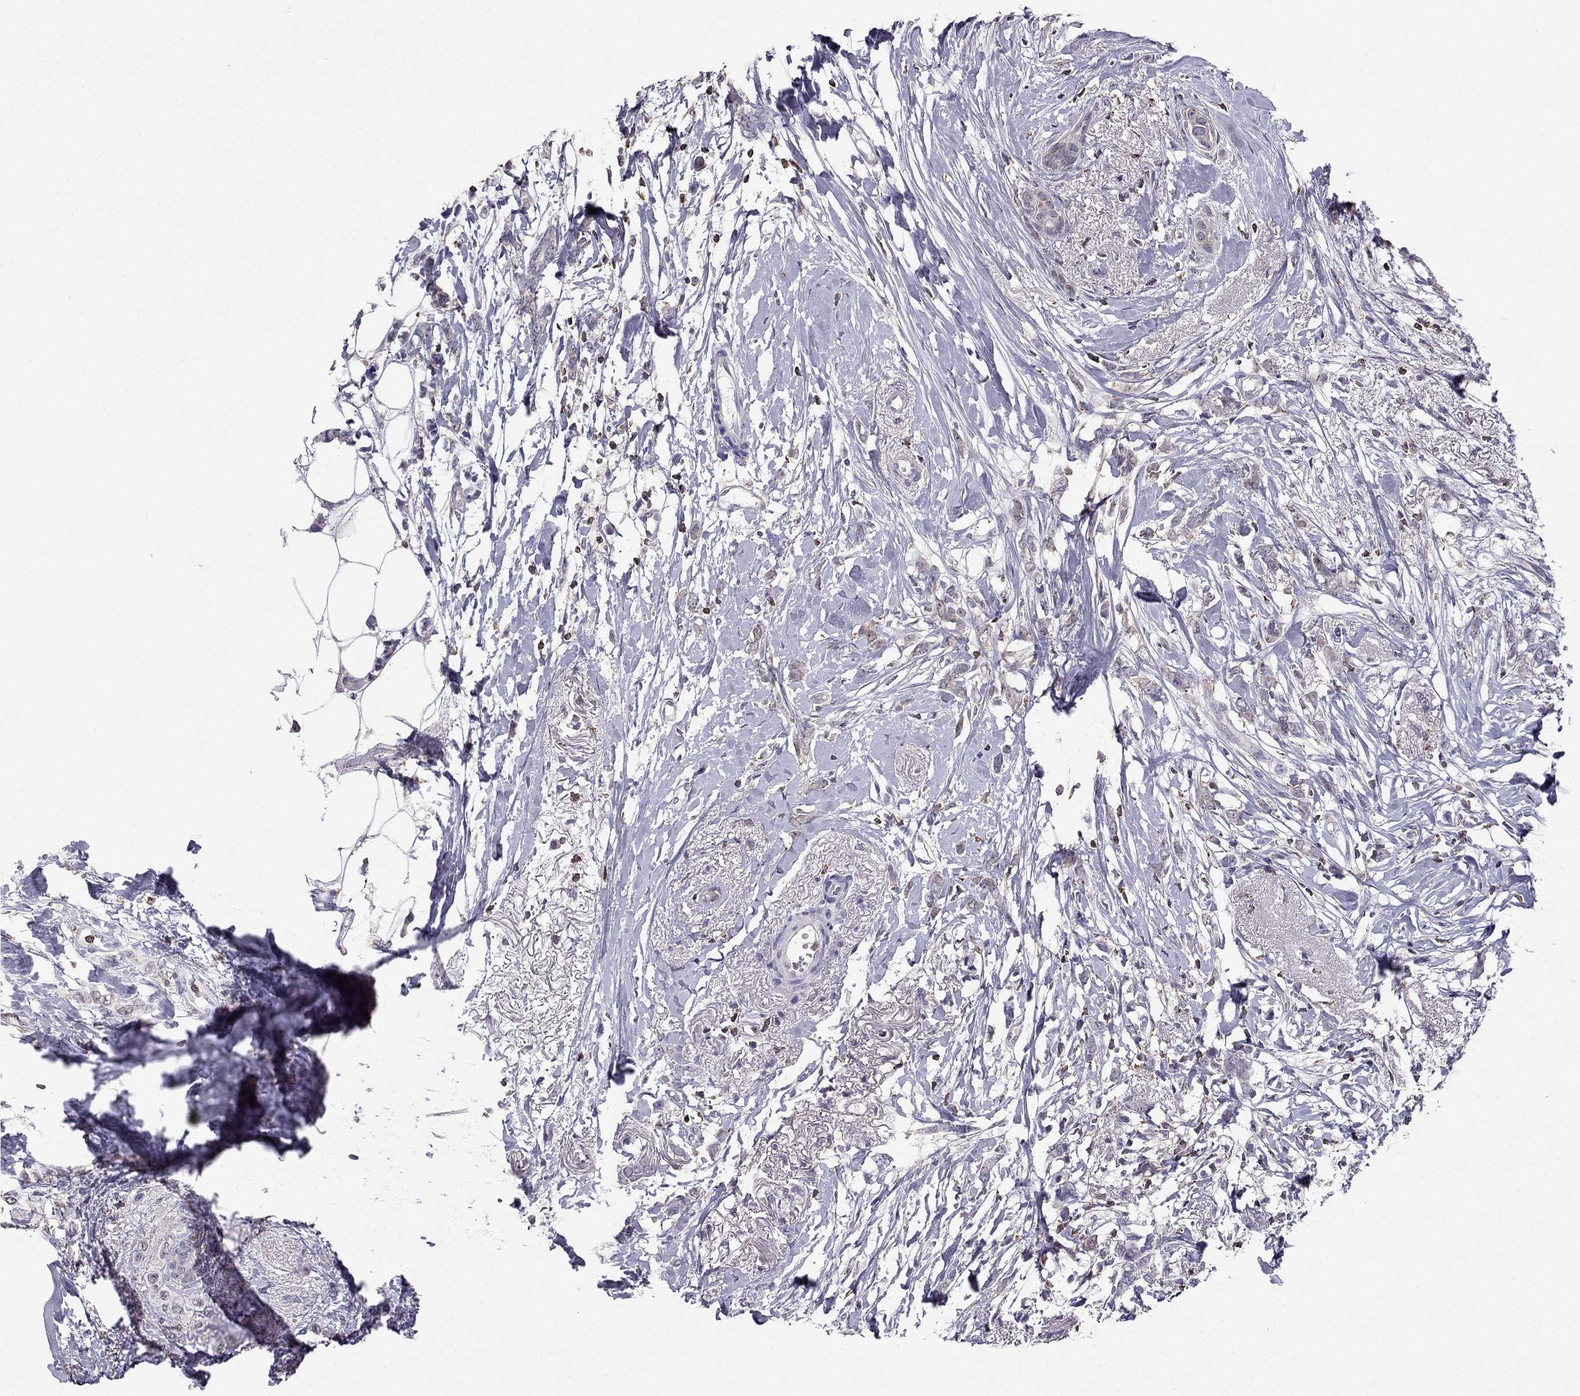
{"staining": {"intensity": "negative", "quantity": "none", "location": "none"}, "tissue": "breast cancer", "cell_type": "Tumor cells", "image_type": "cancer", "snomed": [{"axis": "morphology", "description": "Duct carcinoma"}, {"axis": "topography", "description": "Breast"}], "caption": "Breast intraductal carcinoma was stained to show a protein in brown. There is no significant staining in tumor cells.", "gene": "CCK", "patient": {"sex": "female", "age": 40}}